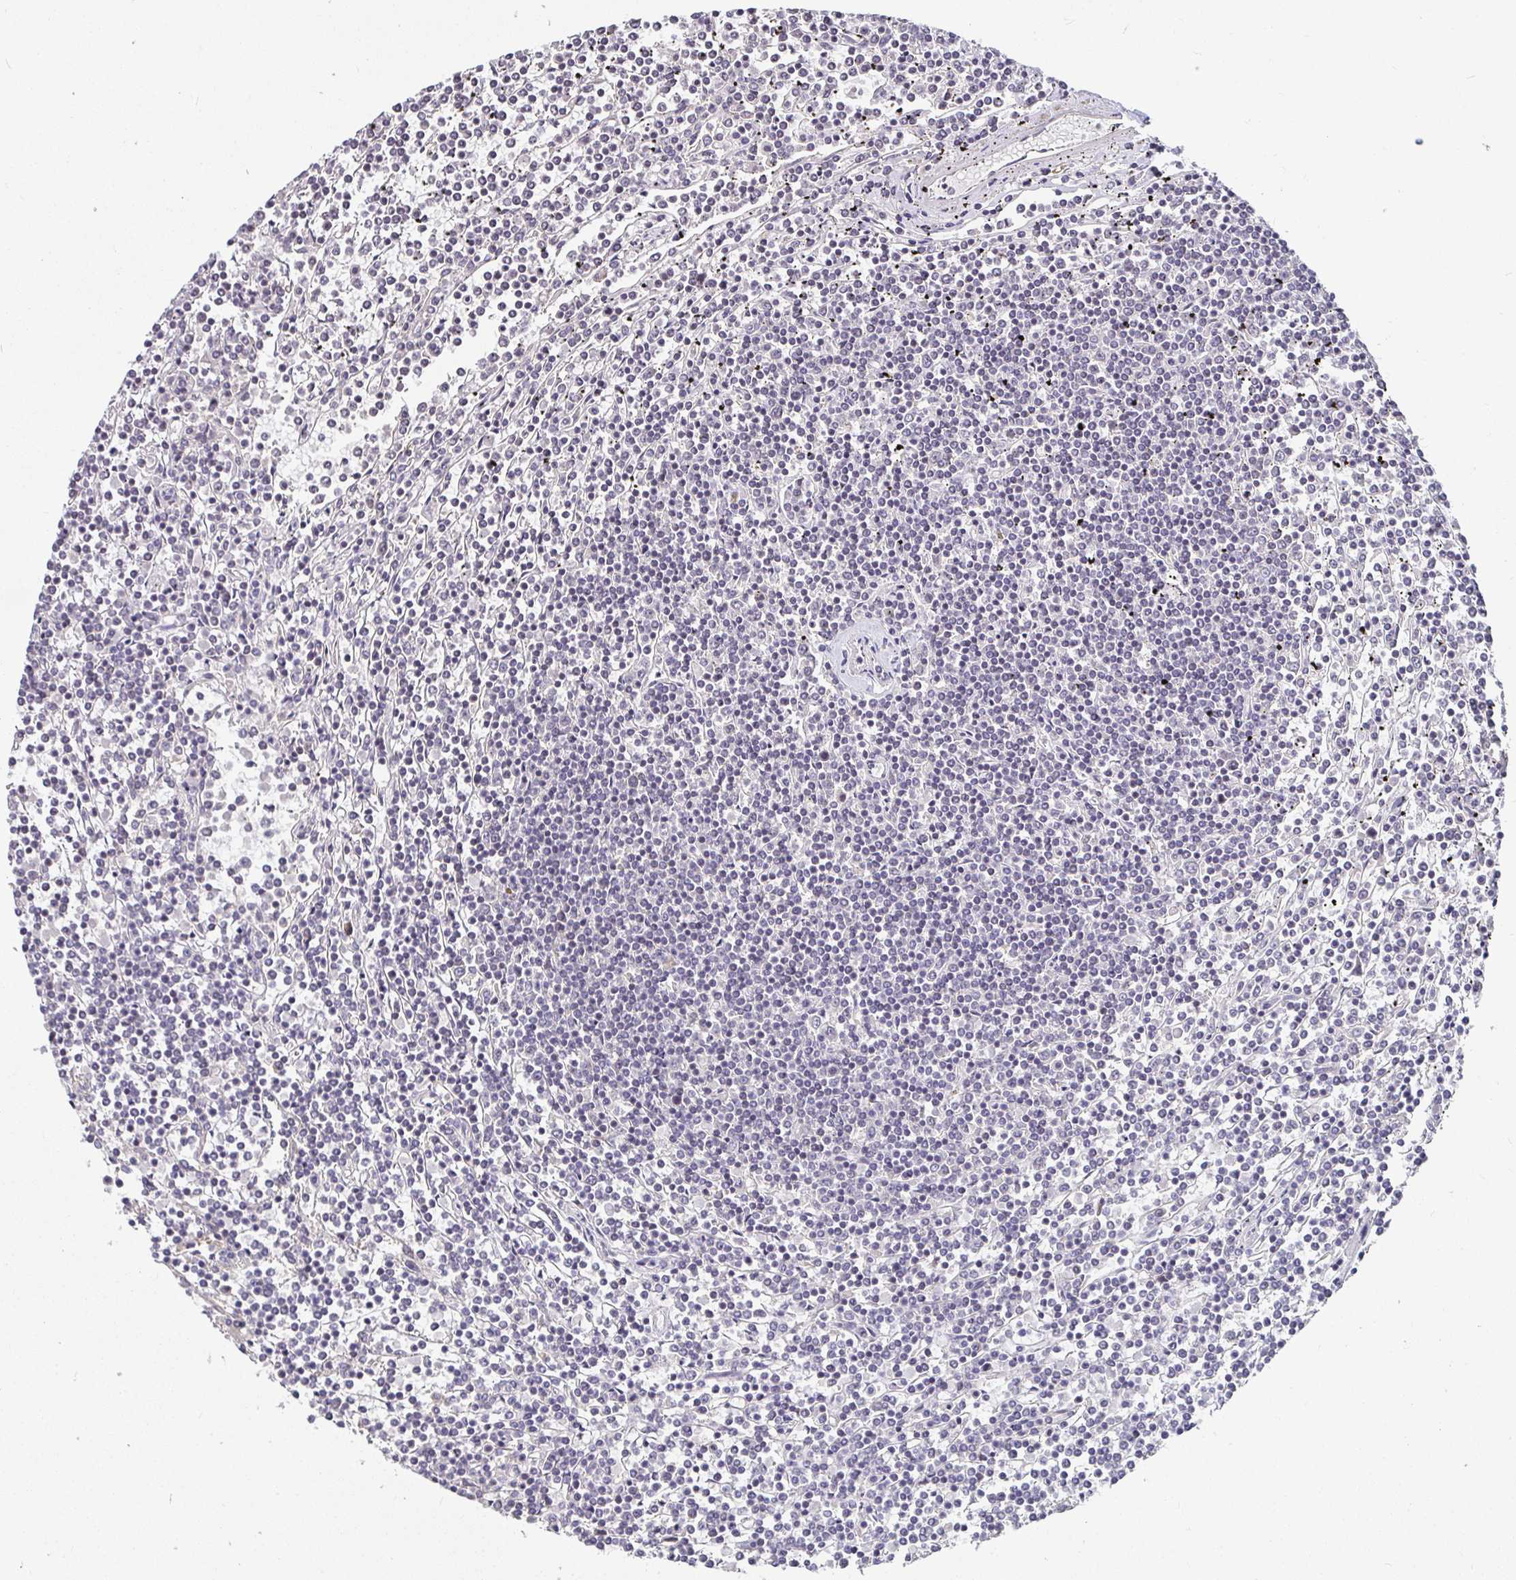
{"staining": {"intensity": "negative", "quantity": "none", "location": "none"}, "tissue": "lymphoma", "cell_type": "Tumor cells", "image_type": "cancer", "snomed": [{"axis": "morphology", "description": "Malignant lymphoma, non-Hodgkin's type, Low grade"}, {"axis": "topography", "description": "Spleen"}], "caption": "High magnification brightfield microscopy of lymphoma stained with DAB (3,3'-diaminobenzidine) (brown) and counterstained with hematoxylin (blue): tumor cells show no significant staining. (Stains: DAB immunohistochemistry (IHC) with hematoxylin counter stain, Microscopy: brightfield microscopy at high magnification).", "gene": "ANLN", "patient": {"sex": "female", "age": 19}}